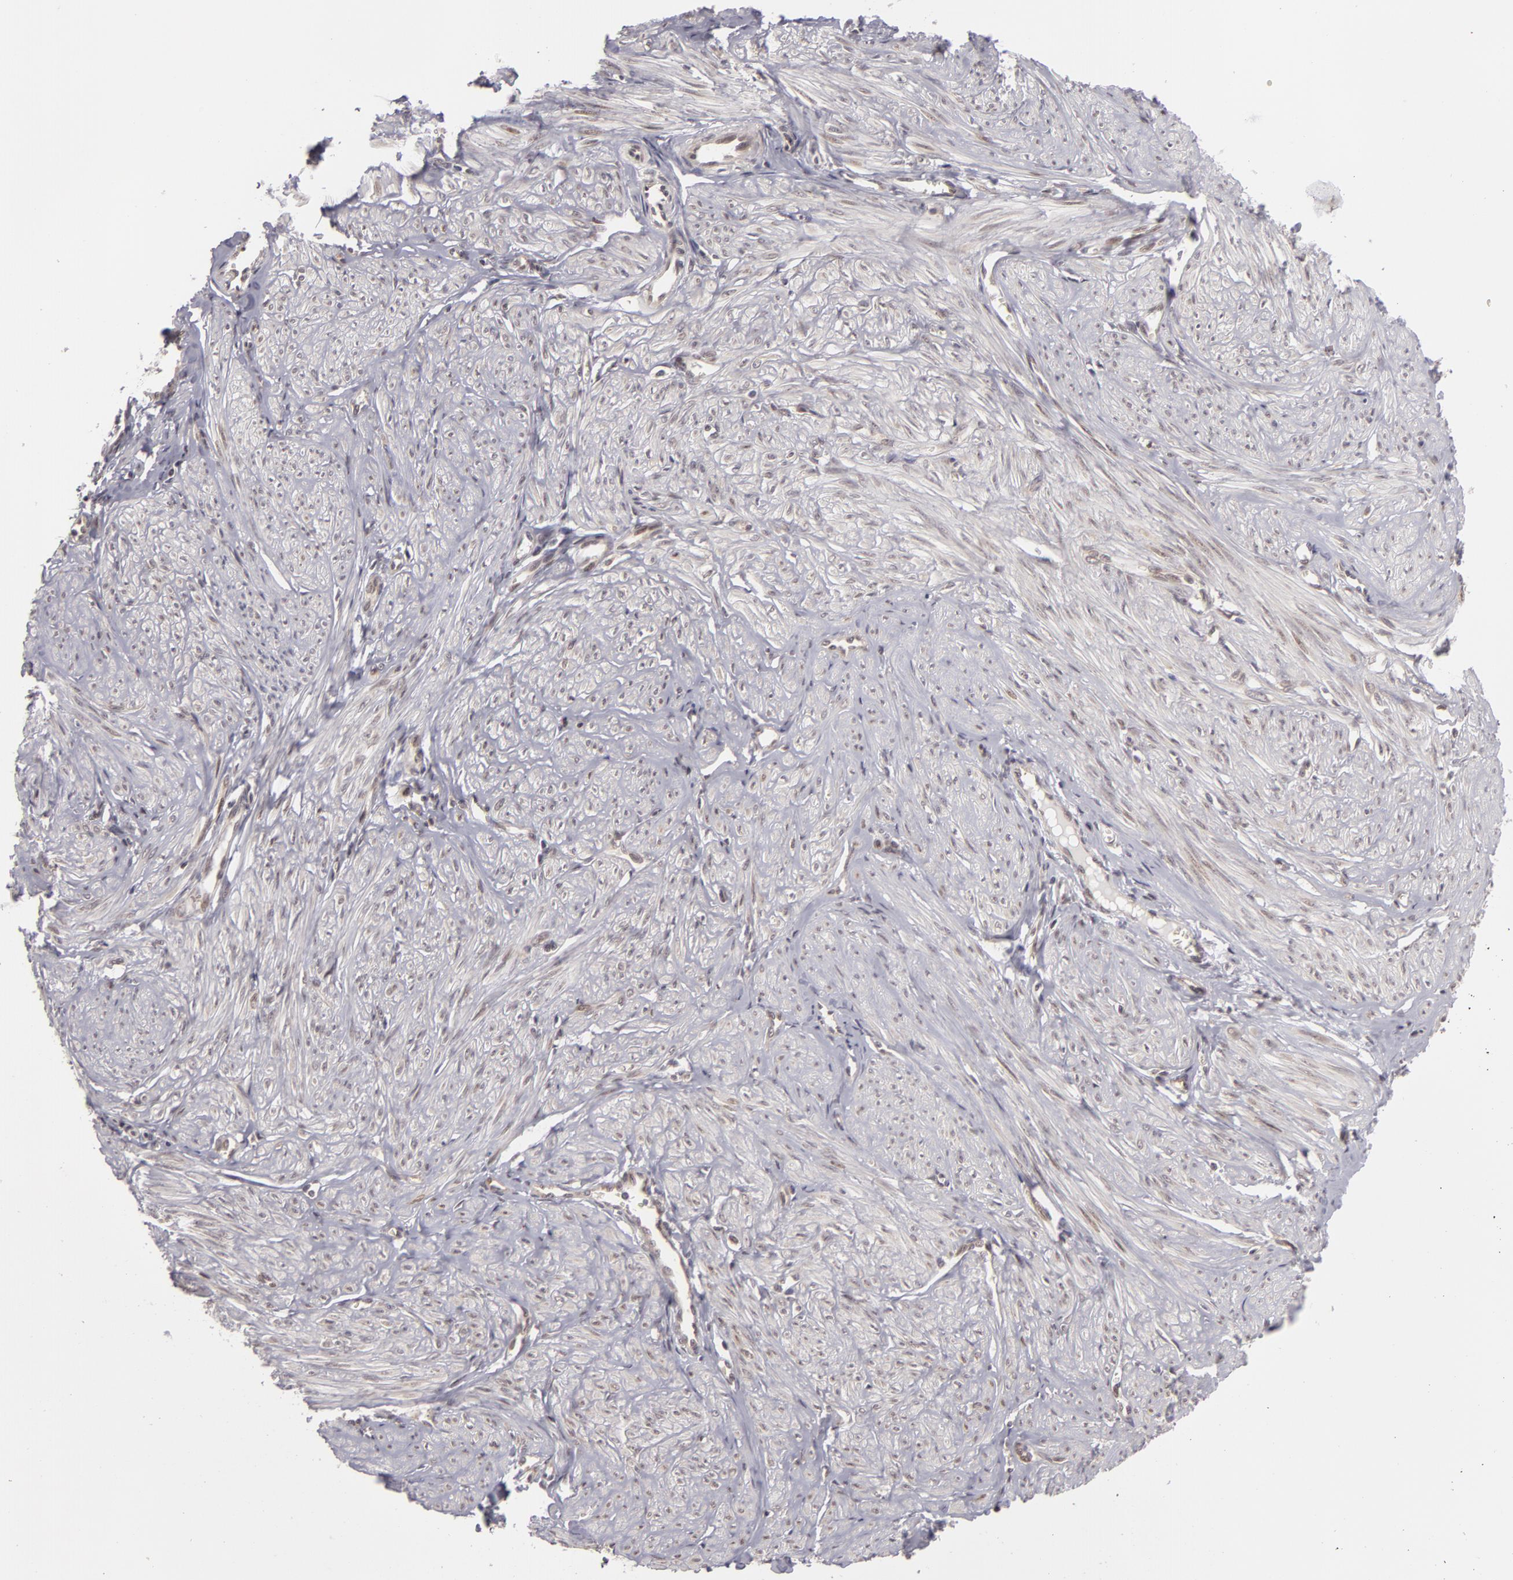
{"staining": {"intensity": "weak", "quantity": "25%-75%", "location": "nuclear"}, "tissue": "smooth muscle", "cell_type": "Smooth muscle cells", "image_type": "normal", "snomed": [{"axis": "morphology", "description": "Normal tissue, NOS"}, {"axis": "topography", "description": "Uterus"}], "caption": "Immunohistochemistry (IHC) of unremarkable human smooth muscle demonstrates low levels of weak nuclear expression in approximately 25%-75% of smooth muscle cells. The staining was performed using DAB (3,3'-diaminobenzidine), with brown indicating positive protein expression. Nuclei are stained blue with hematoxylin.", "gene": "ZNF133", "patient": {"sex": "female", "age": 45}}